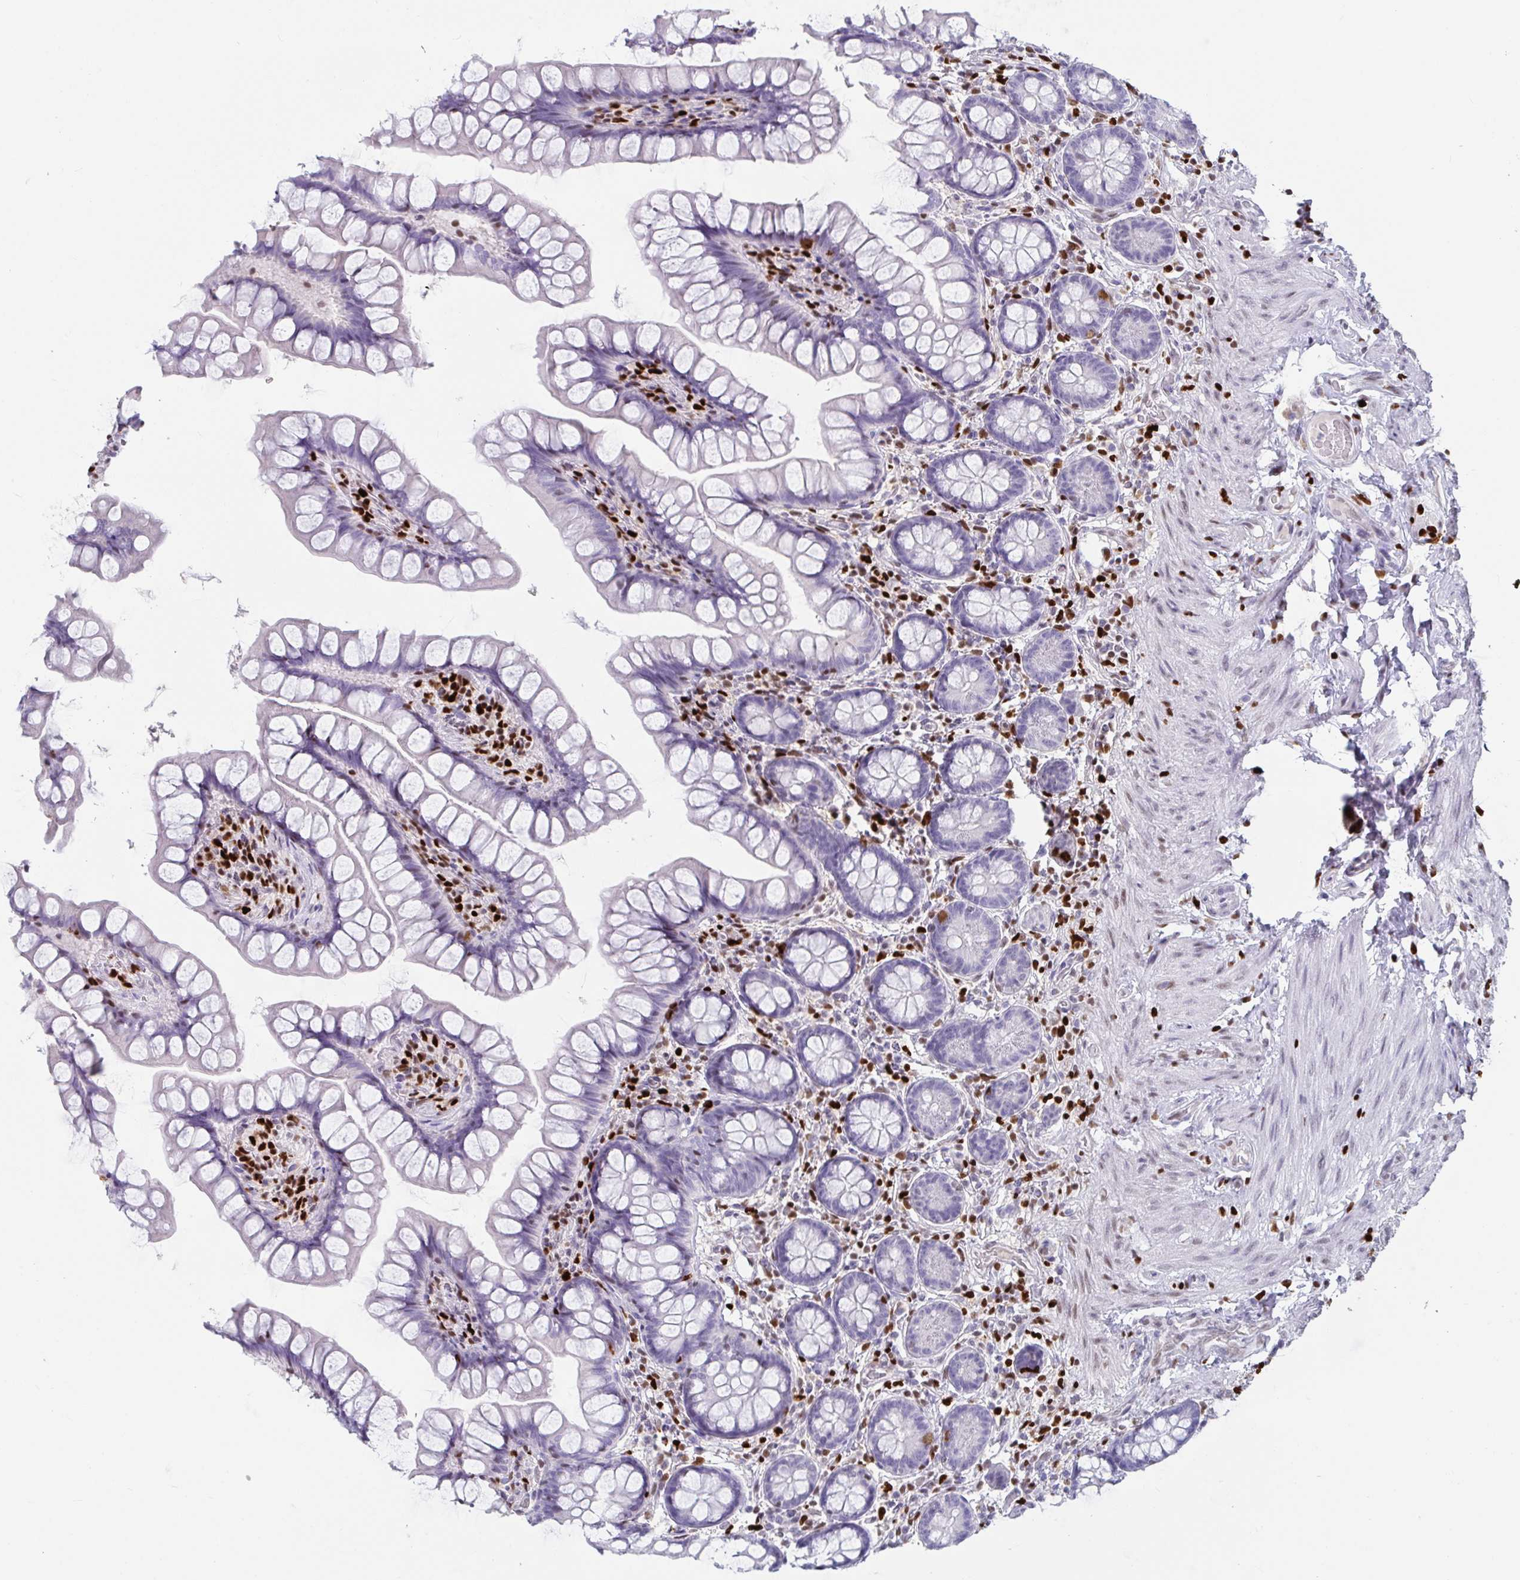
{"staining": {"intensity": "negative", "quantity": "none", "location": "none"}, "tissue": "small intestine", "cell_type": "Glandular cells", "image_type": "normal", "snomed": [{"axis": "morphology", "description": "Normal tissue, NOS"}, {"axis": "topography", "description": "Small intestine"}], "caption": "Histopathology image shows no protein staining in glandular cells of unremarkable small intestine. Nuclei are stained in blue.", "gene": "ZNF586", "patient": {"sex": "male", "age": 70}}